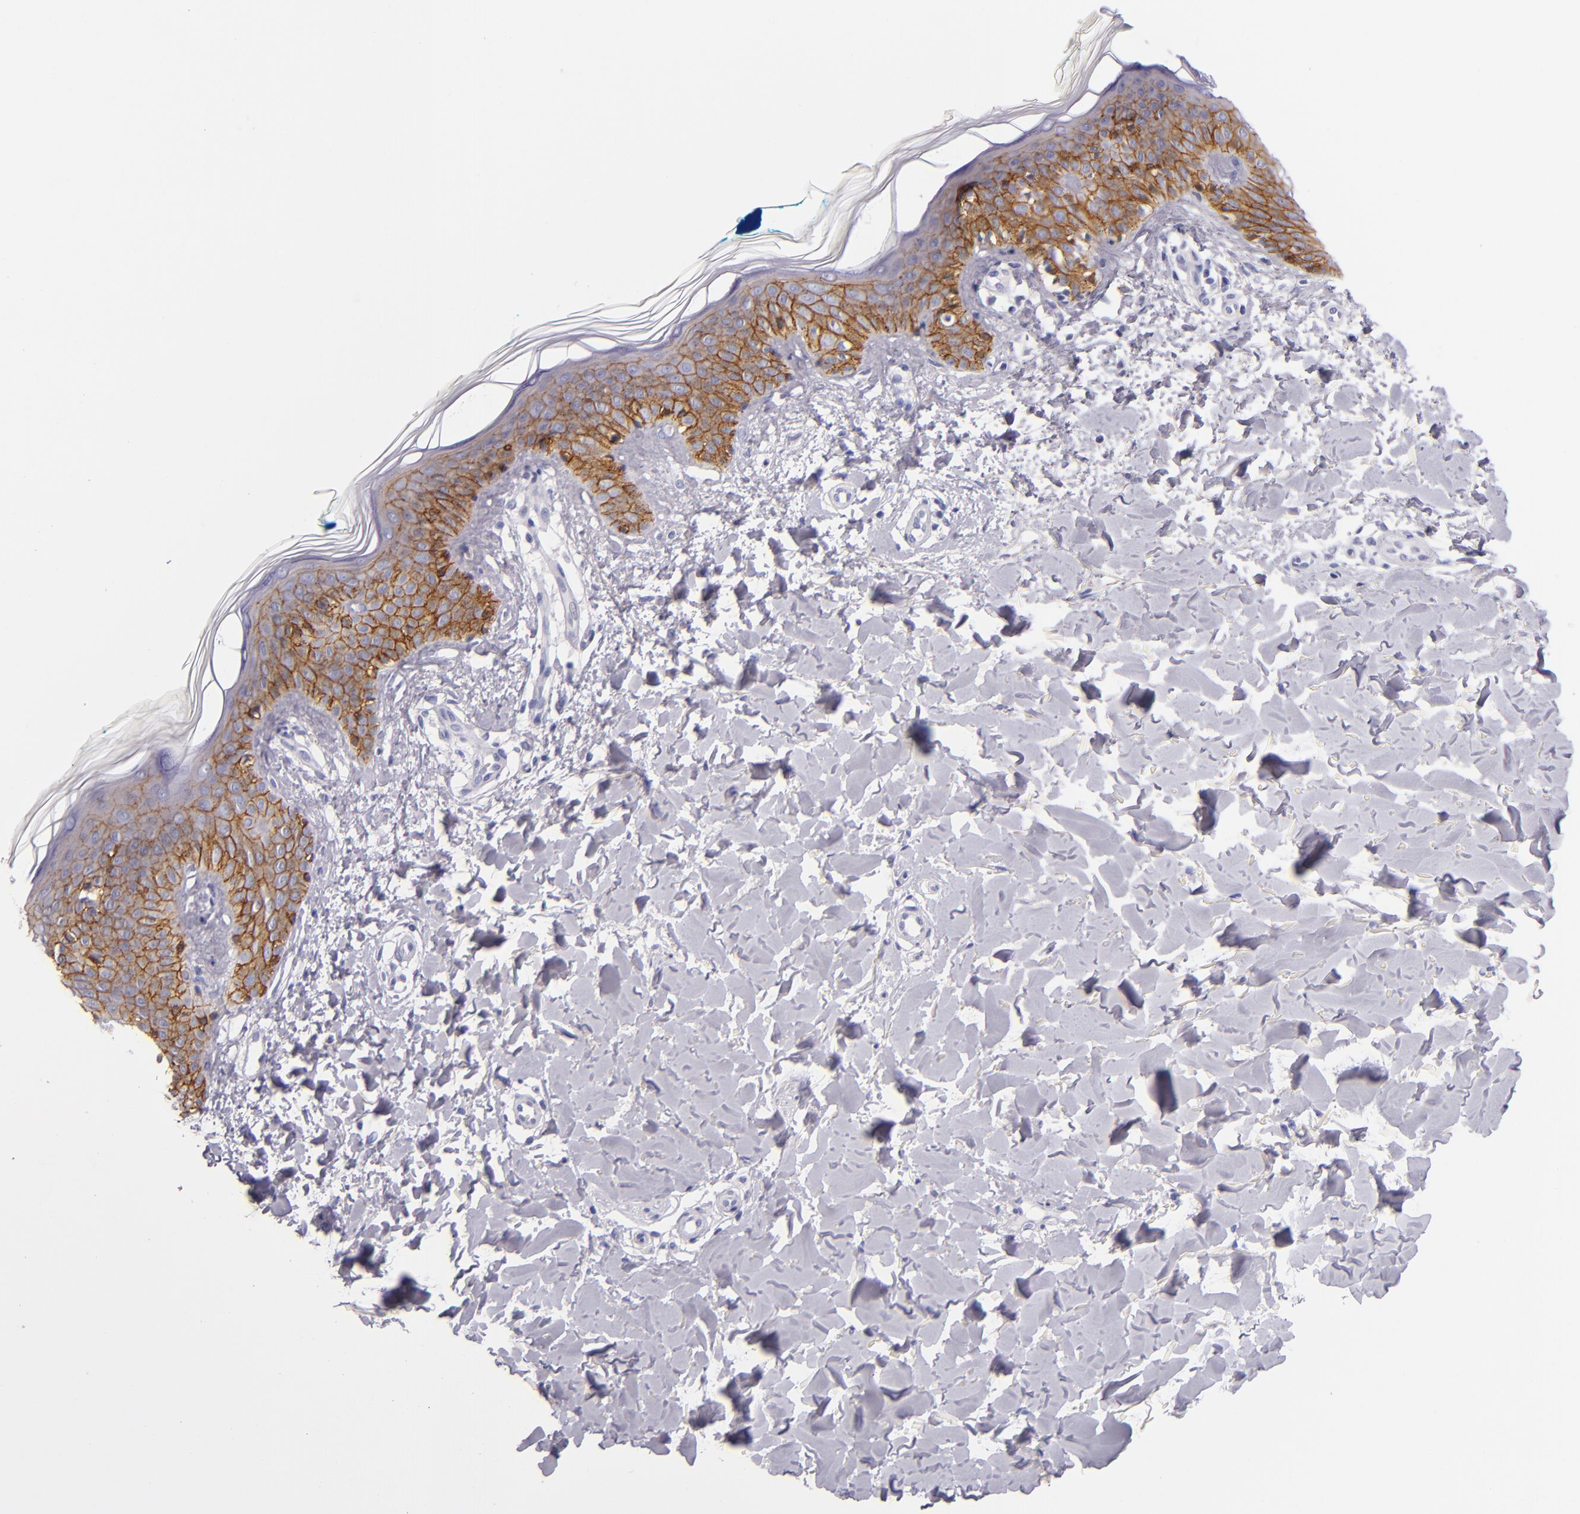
{"staining": {"intensity": "negative", "quantity": "none", "location": "none"}, "tissue": "skin", "cell_type": "Fibroblasts", "image_type": "normal", "snomed": [{"axis": "morphology", "description": "Normal tissue, NOS"}, {"axis": "topography", "description": "Skin"}], "caption": "Skin was stained to show a protein in brown. There is no significant positivity in fibroblasts. Brightfield microscopy of immunohistochemistry stained with DAB (3,3'-diaminobenzidine) (brown) and hematoxylin (blue), captured at high magnification.", "gene": "CDH3", "patient": {"sex": "male", "age": 32}}